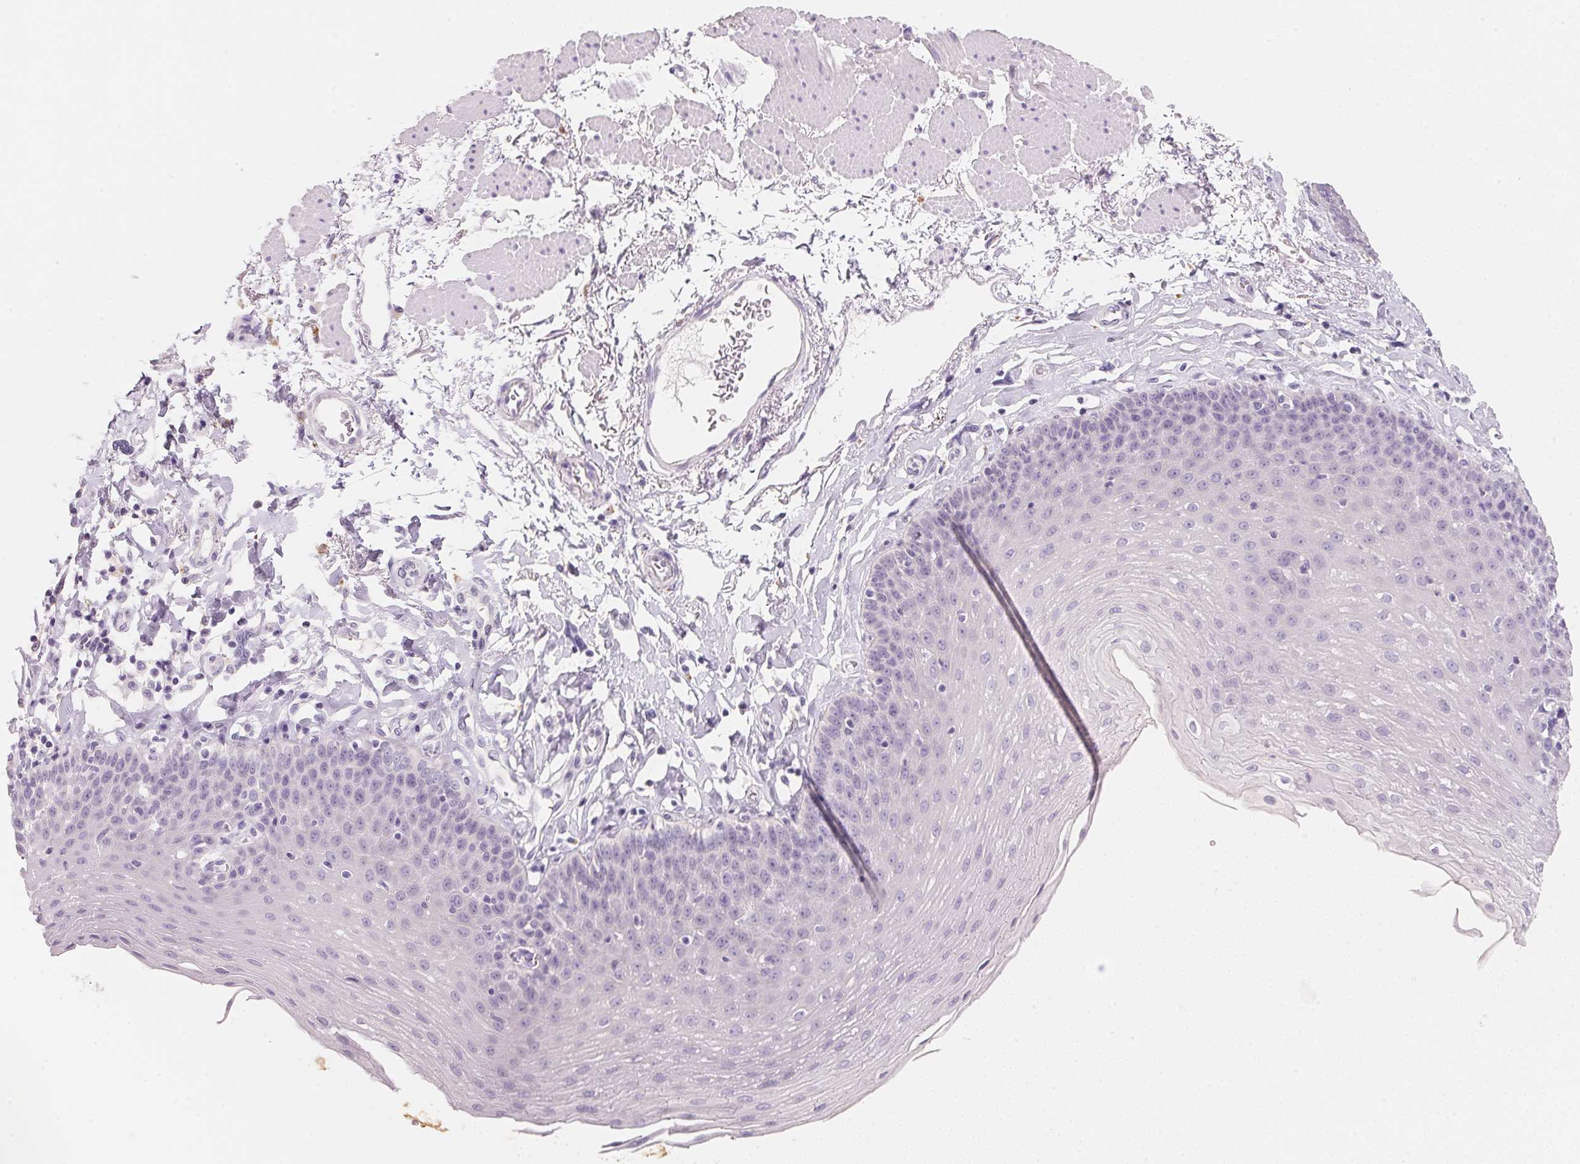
{"staining": {"intensity": "negative", "quantity": "none", "location": "none"}, "tissue": "esophagus", "cell_type": "Squamous epithelial cells", "image_type": "normal", "snomed": [{"axis": "morphology", "description": "Normal tissue, NOS"}, {"axis": "topography", "description": "Esophagus"}], "caption": "Photomicrograph shows no protein staining in squamous epithelial cells of normal esophagus. (Brightfield microscopy of DAB IHC at high magnification).", "gene": "ACP3", "patient": {"sex": "female", "age": 81}}